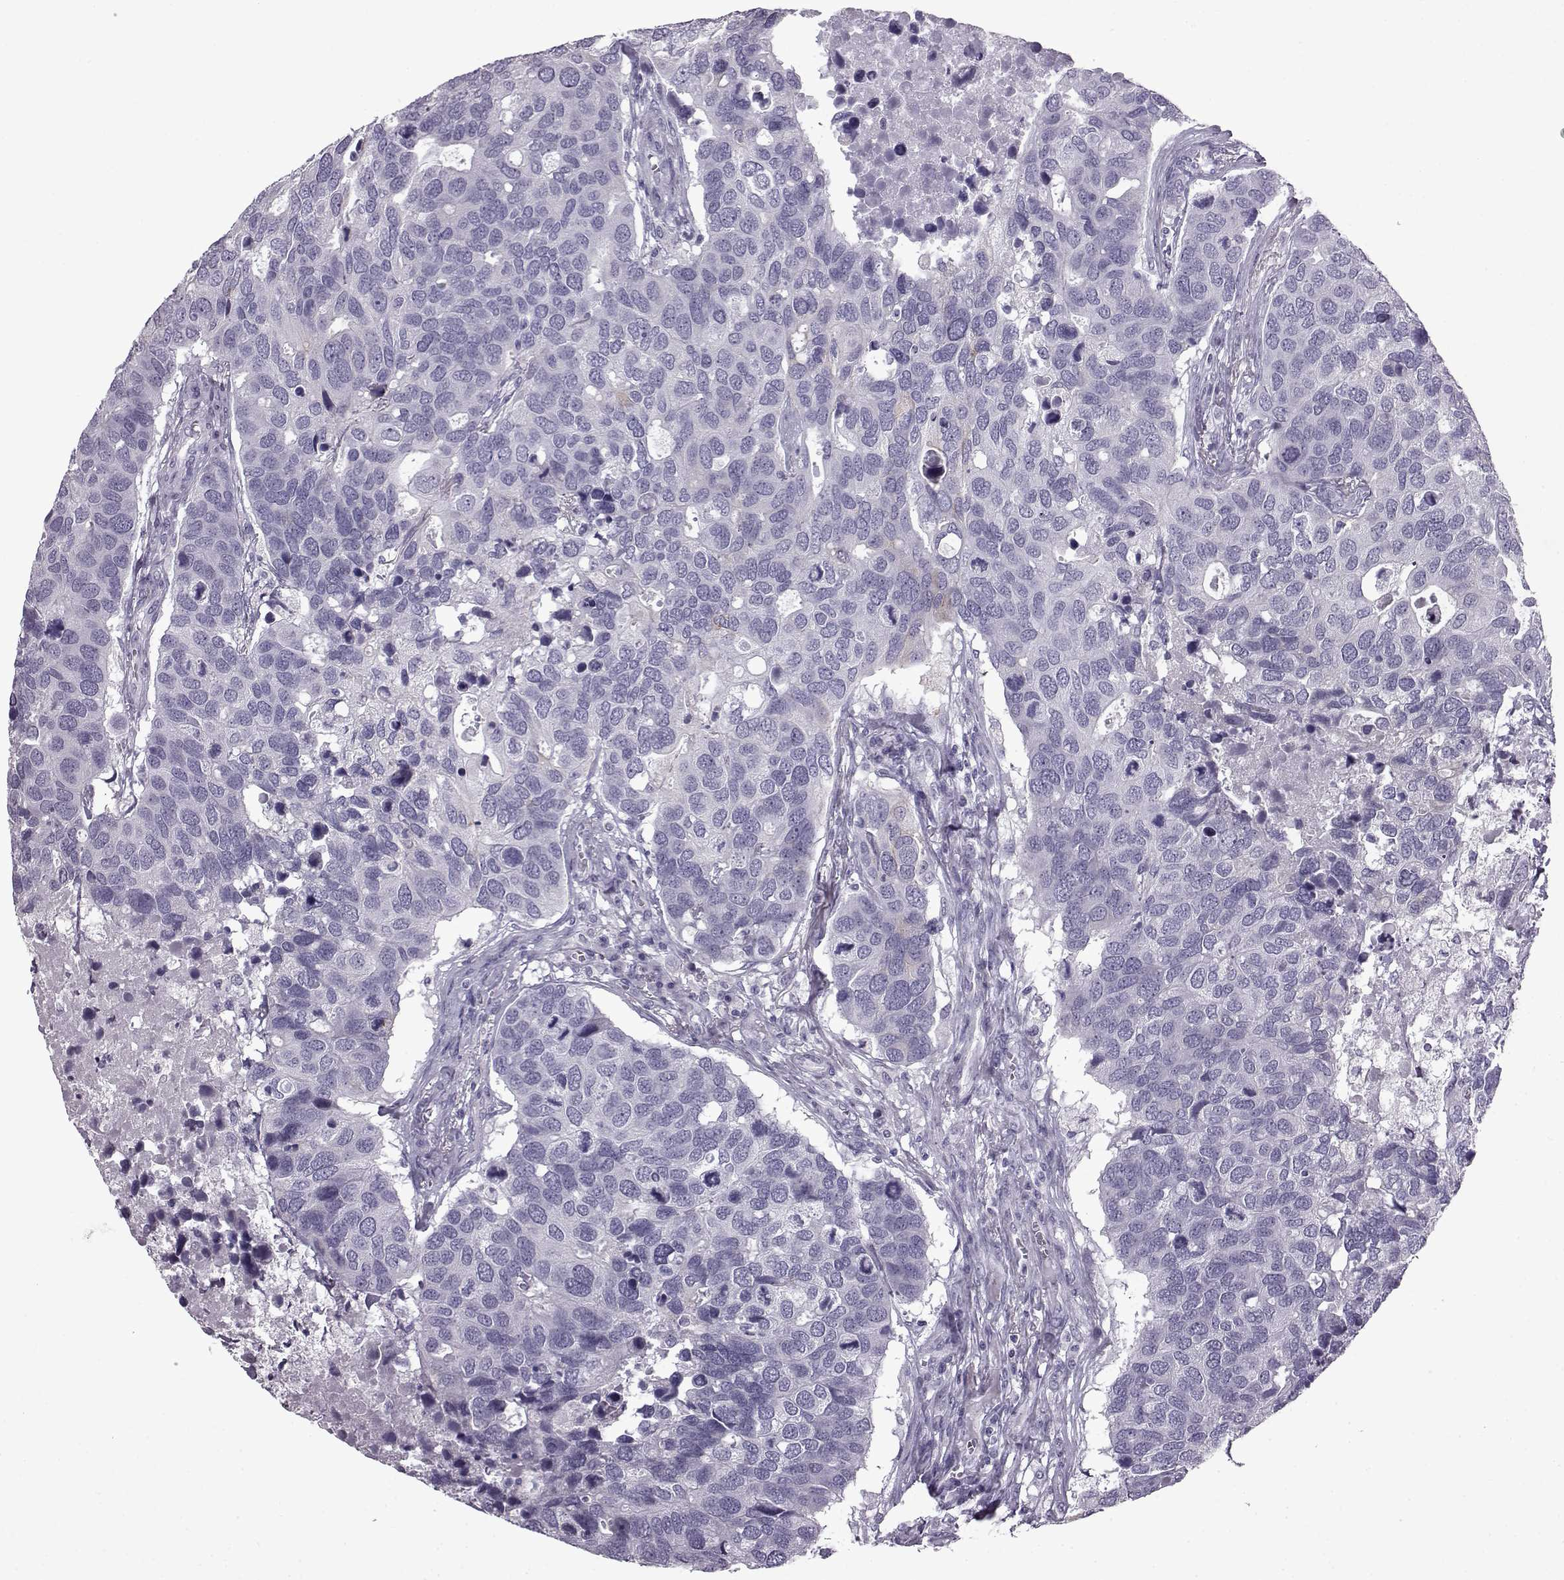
{"staining": {"intensity": "negative", "quantity": "none", "location": "none"}, "tissue": "breast cancer", "cell_type": "Tumor cells", "image_type": "cancer", "snomed": [{"axis": "morphology", "description": "Duct carcinoma"}, {"axis": "topography", "description": "Breast"}], "caption": "The image demonstrates no significant expression in tumor cells of invasive ductal carcinoma (breast). The staining was performed using DAB to visualize the protein expression in brown, while the nuclei were stained in blue with hematoxylin (Magnification: 20x).", "gene": "SLC28A2", "patient": {"sex": "female", "age": 83}}